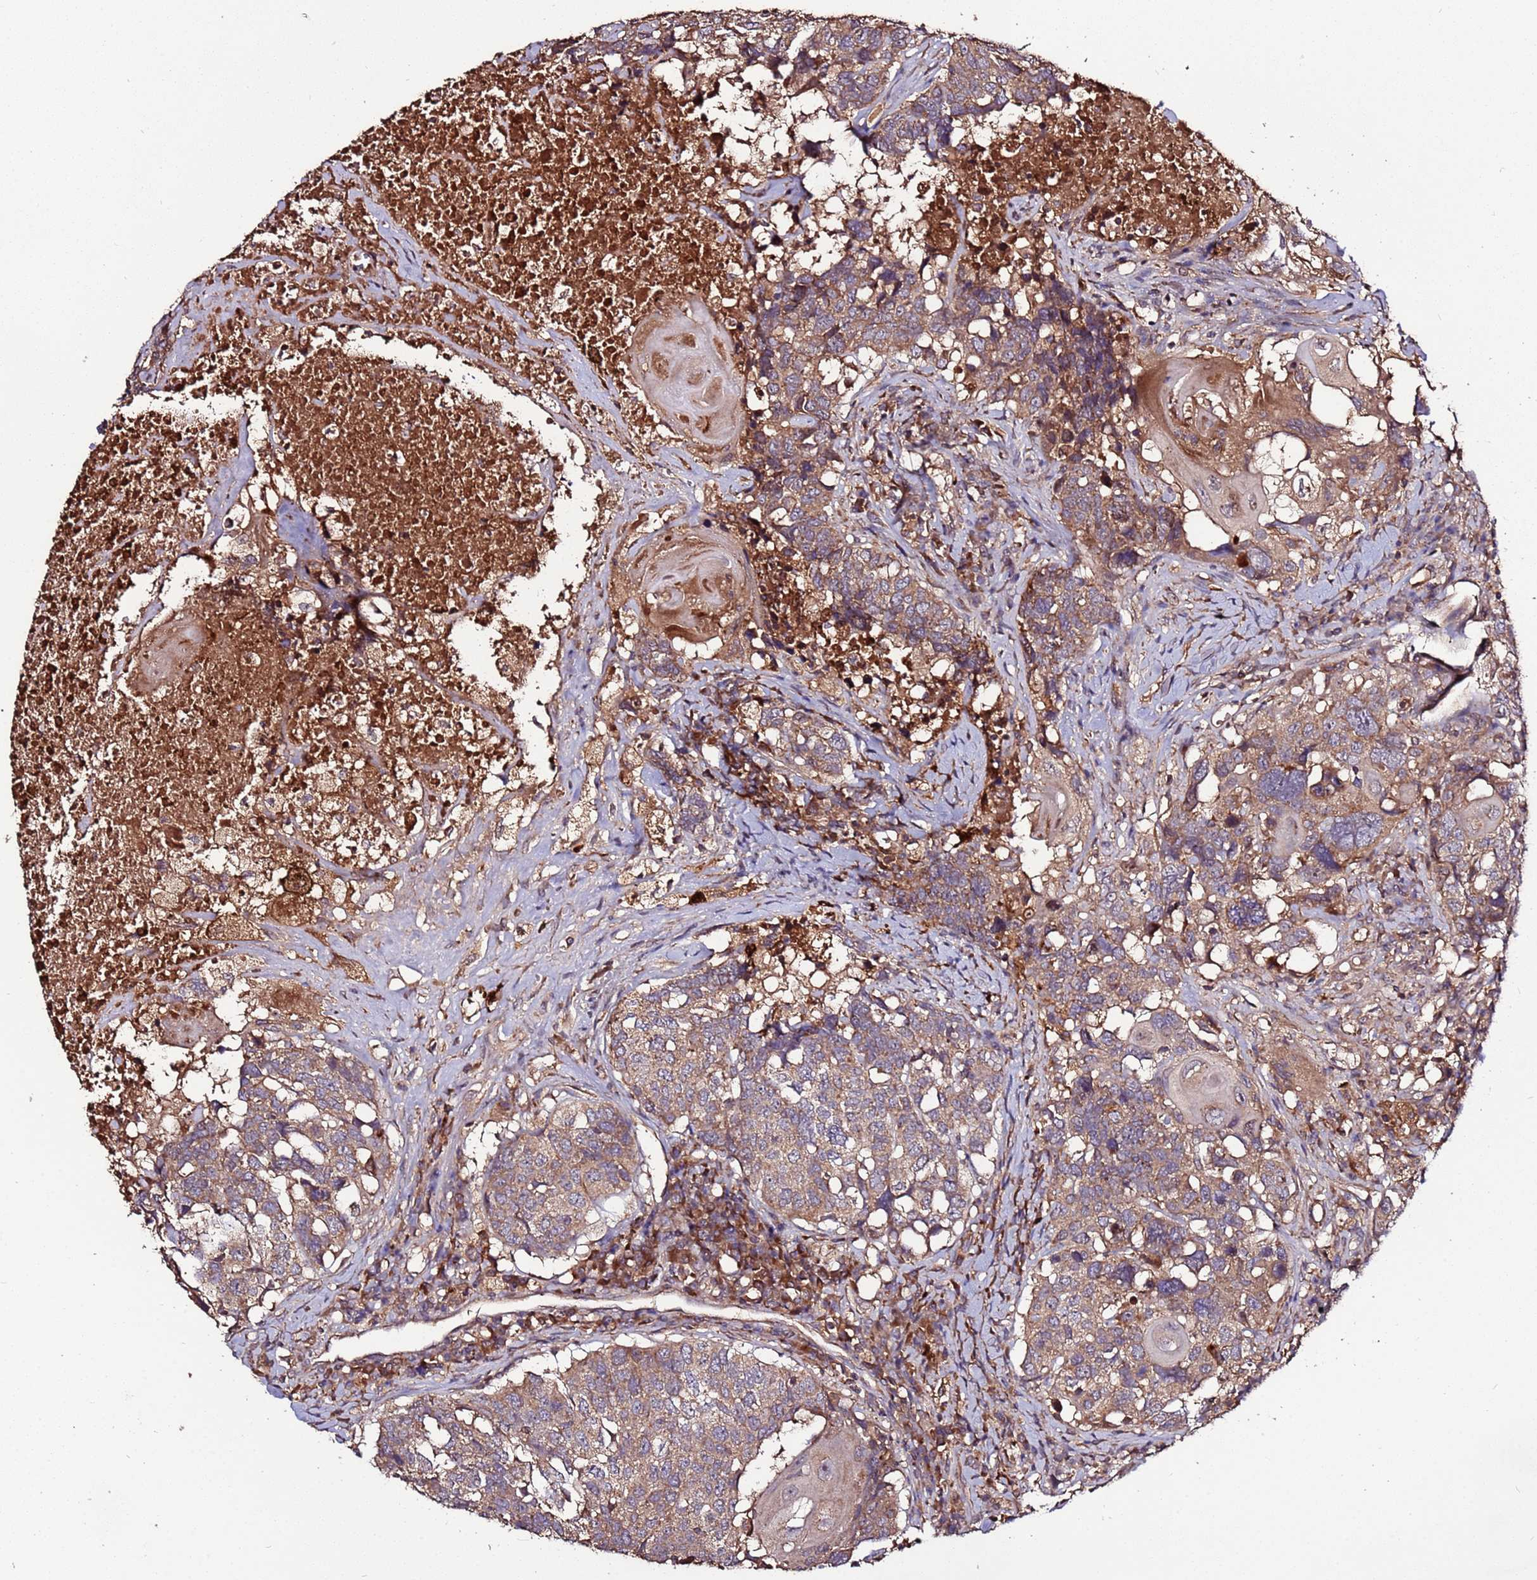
{"staining": {"intensity": "moderate", "quantity": ">75%", "location": "cytoplasmic/membranous"}, "tissue": "head and neck cancer", "cell_type": "Tumor cells", "image_type": "cancer", "snomed": [{"axis": "morphology", "description": "Squamous cell carcinoma, NOS"}, {"axis": "topography", "description": "Head-Neck"}], "caption": "Protein expression analysis of head and neck cancer shows moderate cytoplasmic/membranous positivity in about >75% of tumor cells.", "gene": "RPS15A", "patient": {"sex": "male", "age": 66}}